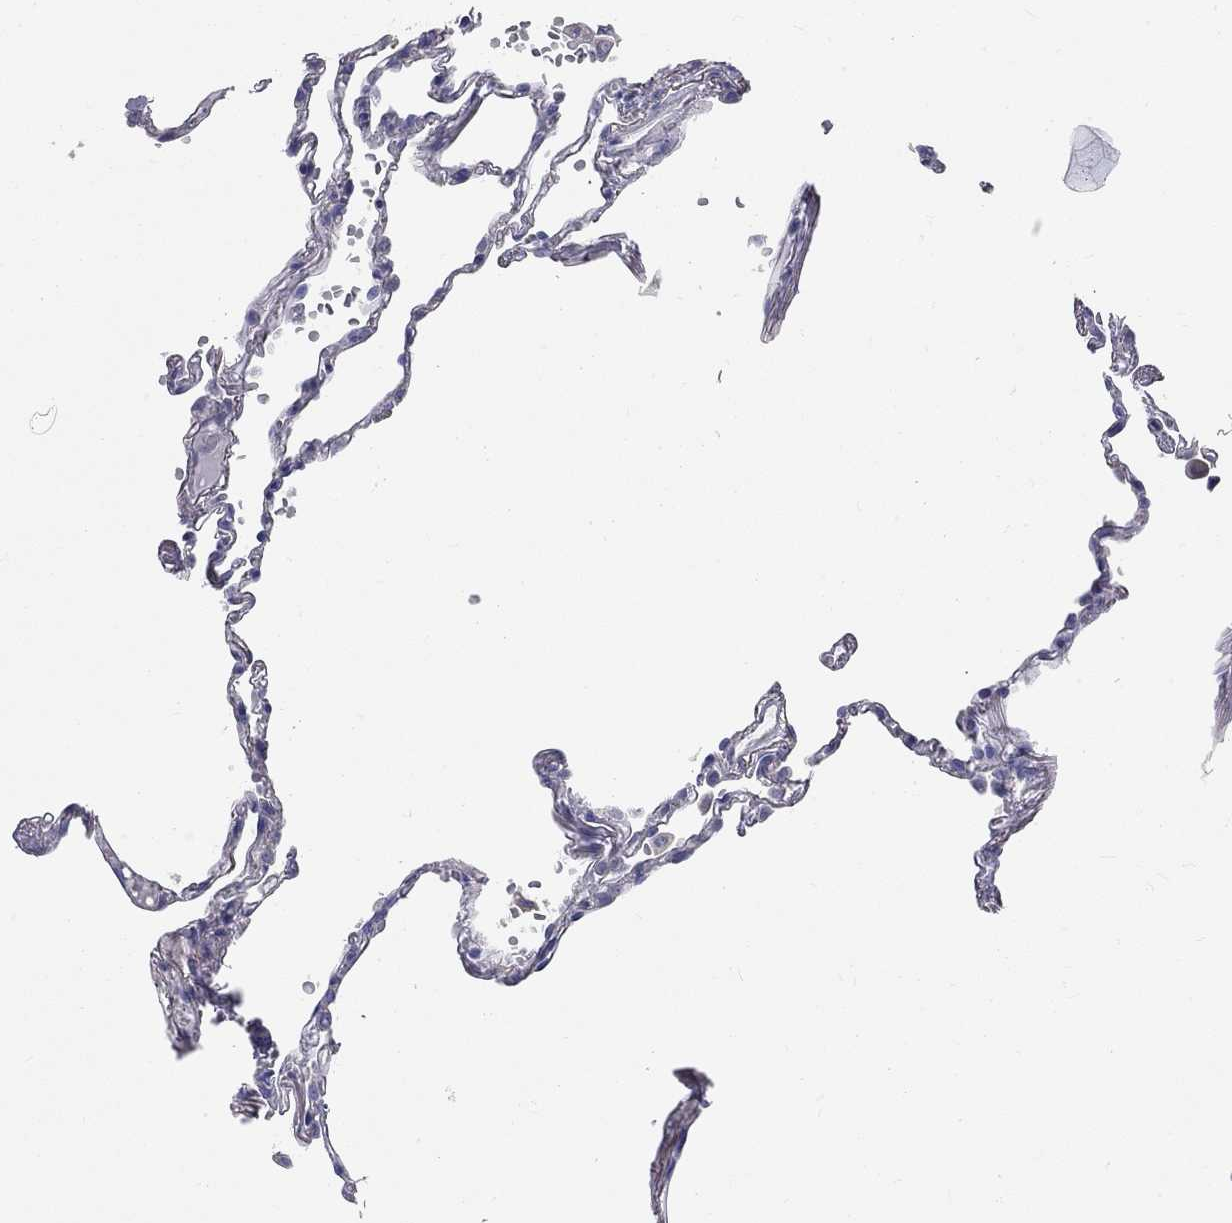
{"staining": {"intensity": "negative", "quantity": "none", "location": "none"}, "tissue": "lung", "cell_type": "Alveolar cells", "image_type": "normal", "snomed": [{"axis": "morphology", "description": "Normal tissue, NOS"}, {"axis": "topography", "description": "Lung"}], "caption": "Immunohistochemistry (IHC) photomicrograph of unremarkable lung: lung stained with DAB (3,3'-diaminobenzidine) shows no significant protein staining in alveolar cells.", "gene": "CFAP161", "patient": {"sex": "male", "age": 78}}